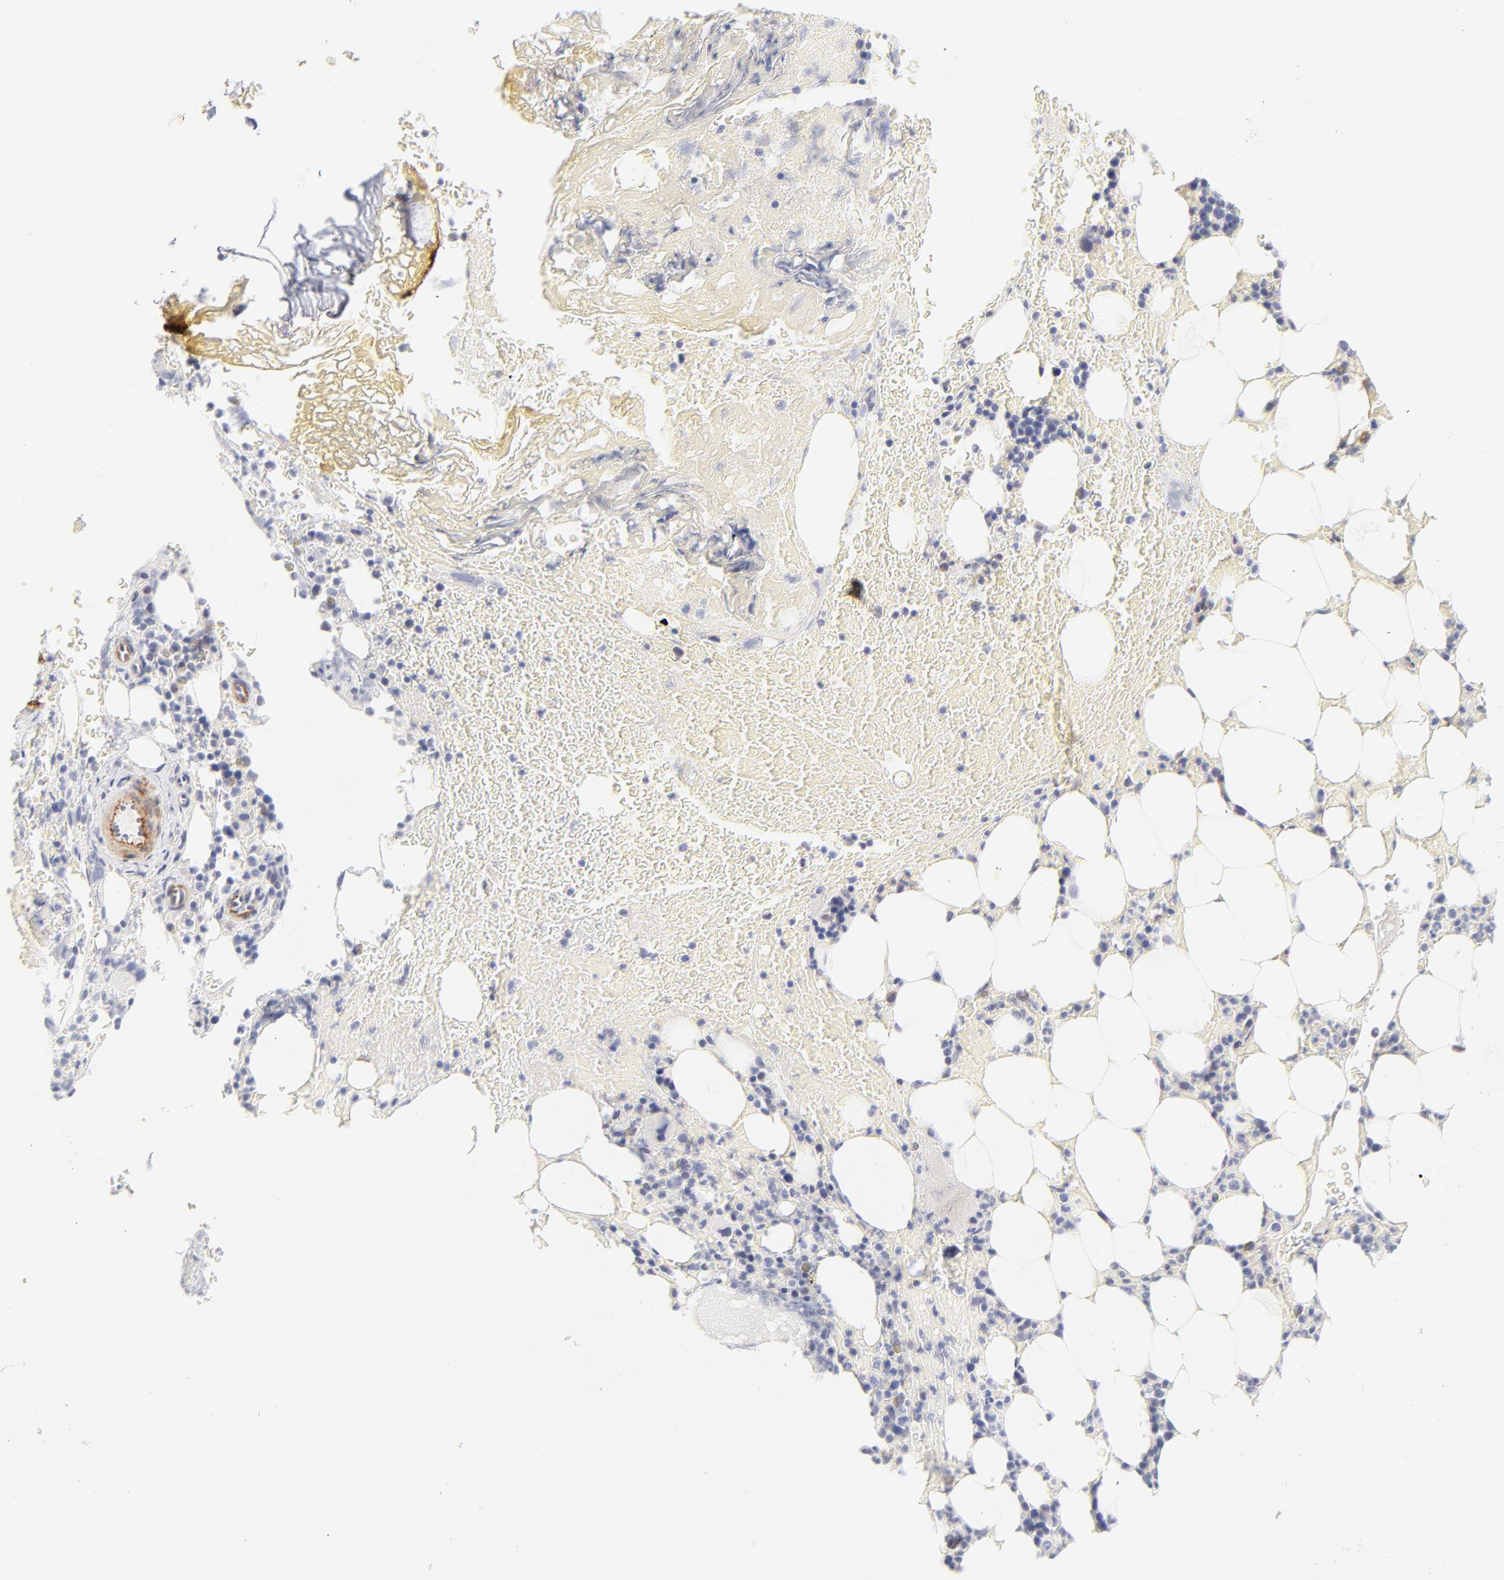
{"staining": {"intensity": "negative", "quantity": "none", "location": "none"}, "tissue": "bone marrow", "cell_type": "Hematopoietic cells", "image_type": "normal", "snomed": [{"axis": "morphology", "description": "Normal tissue, NOS"}, {"axis": "topography", "description": "Bone marrow"}], "caption": "Benign bone marrow was stained to show a protein in brown. There is no significant staining in hematopoietic cells.", "gene": "NPNT", "patient": {"sex": "female", "age": 73}}